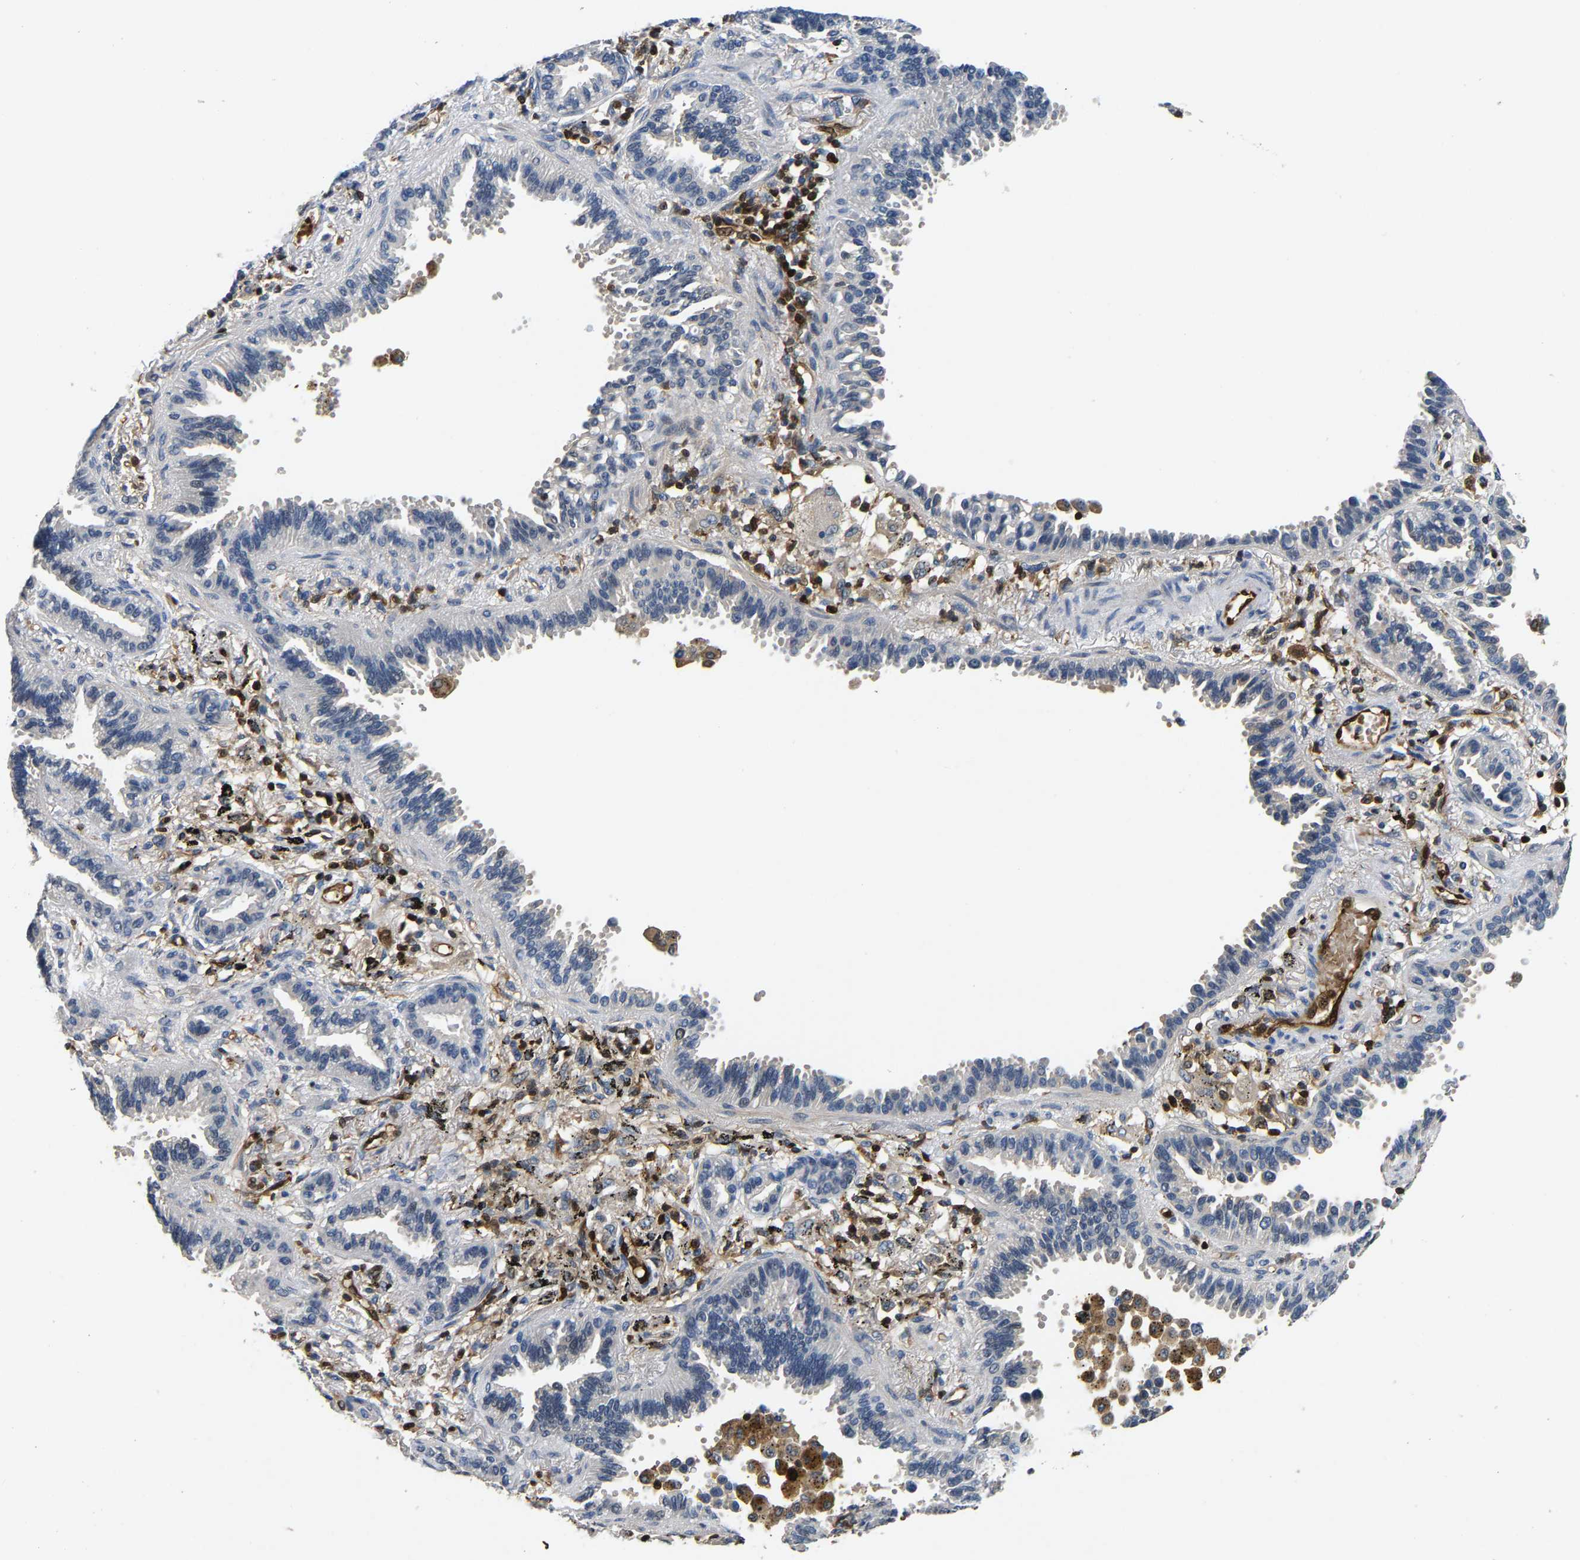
{"staining": {"intensity": "negative", "quantity": "none", "location": "none"}, "tissue": "lung cancer", "cell_type": "Tumor cells", "image_type": "cancer", "snomed": [{"axis": "morphology", "description": "Normal tissue, NOS"}, {"axis": "morphology", "description": "Adenocarcinoma, NOS"}, {"axis": "topography", "description": "Lung"}], "caption": "IHC histopathology image of neoplastic tissue: lung cancer (adenocarcinoma) stained with DAB (3,3'-diaminobenzidine) displays no significant protein staining in tumor cells.", "gene": "GIMAP7", "patient": {"sex": "male", "age": 59}}